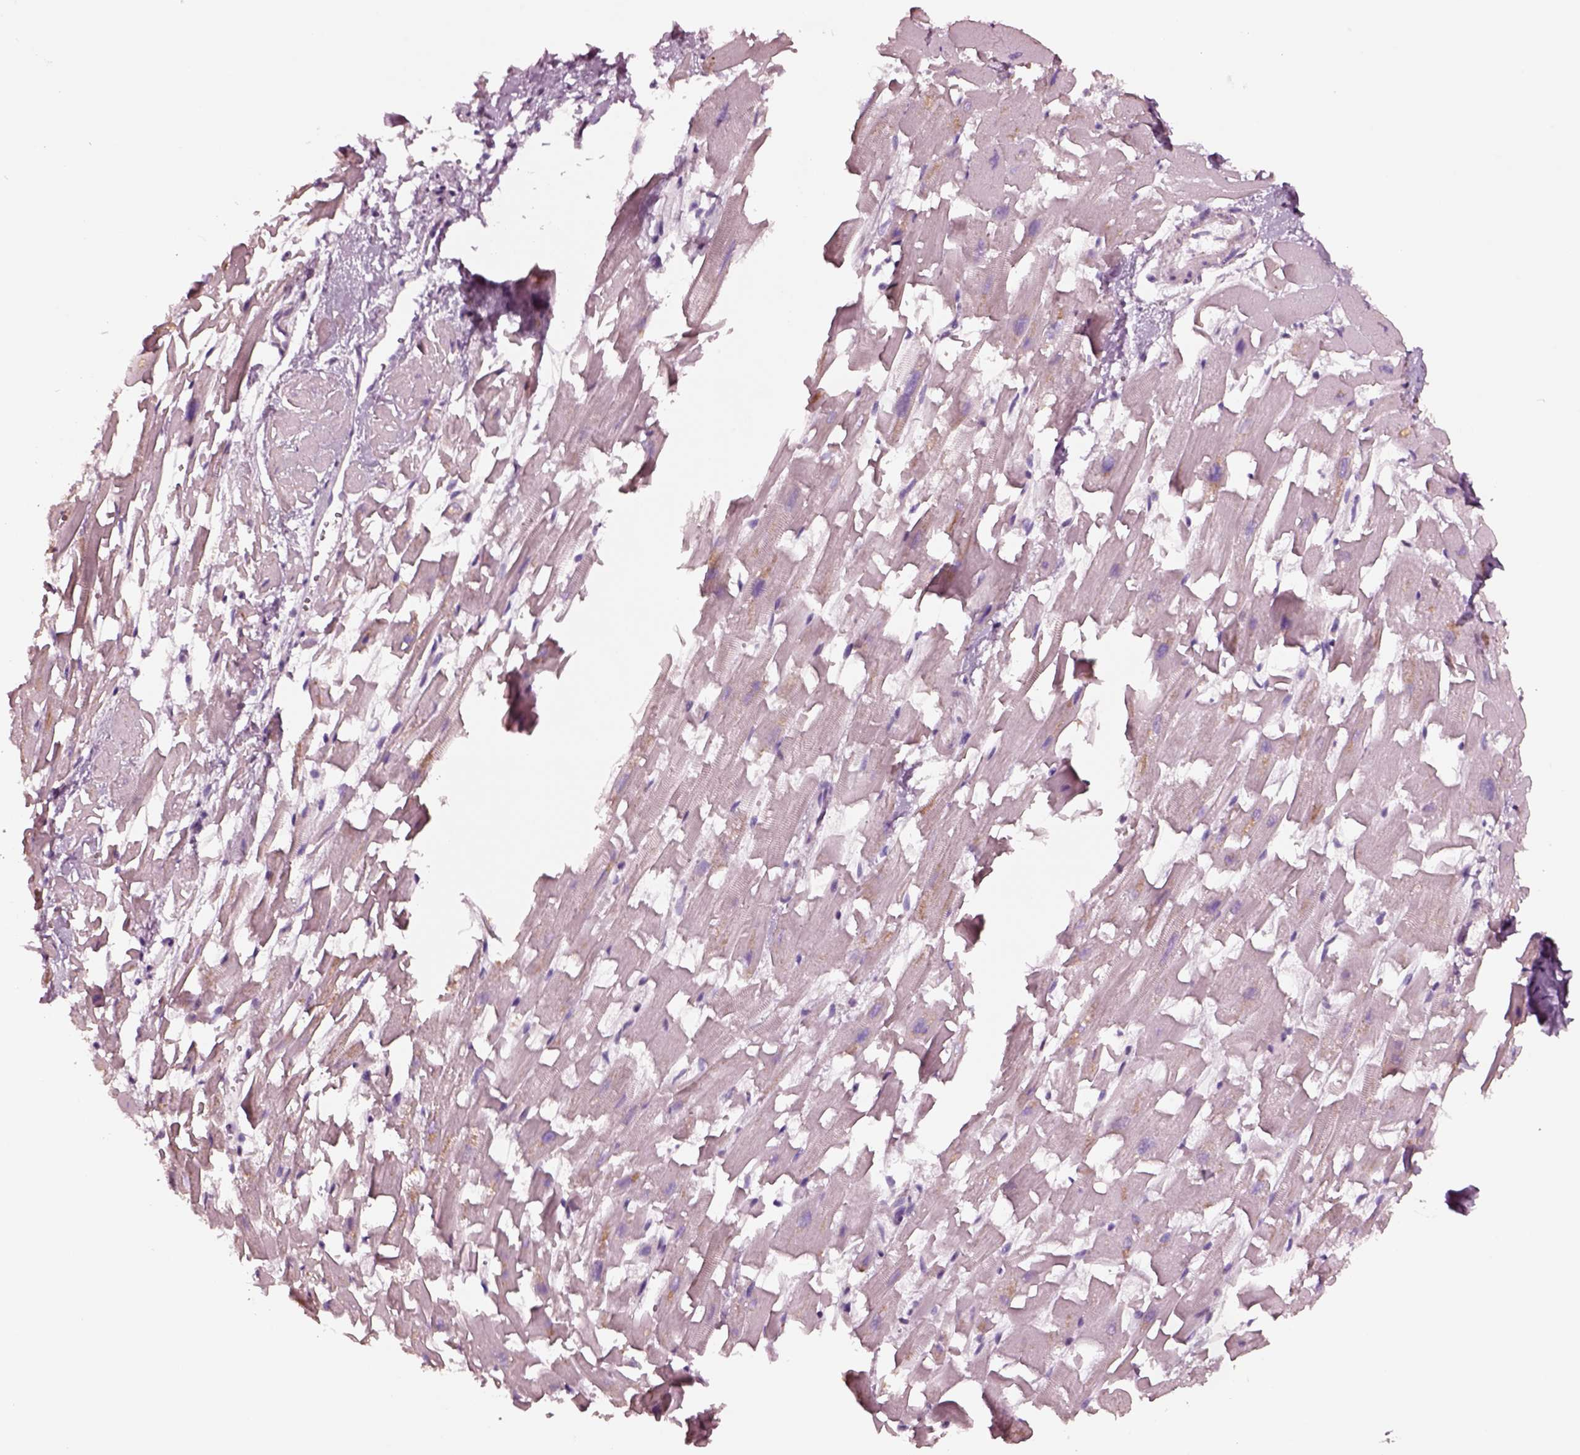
{"staining": {"intensity": "negative", "quantity": "none", "location": "none"}, "tissue": "heart muscle", "cell_type": "Cardiomyocytes", "image_type": "normal", "snomed": [{"axis": "morphology", "description": "Normal tissue, NOS"}, {"axis": "topography", "description": "Heart"}], "caption": "A high-resolution histopathology image shows IHC staining of benign heart muscle, which displays no significant expression in cardiomyocytes.", "gene": "NMRK2", "patient": {"sex": "female", "age": 64}}